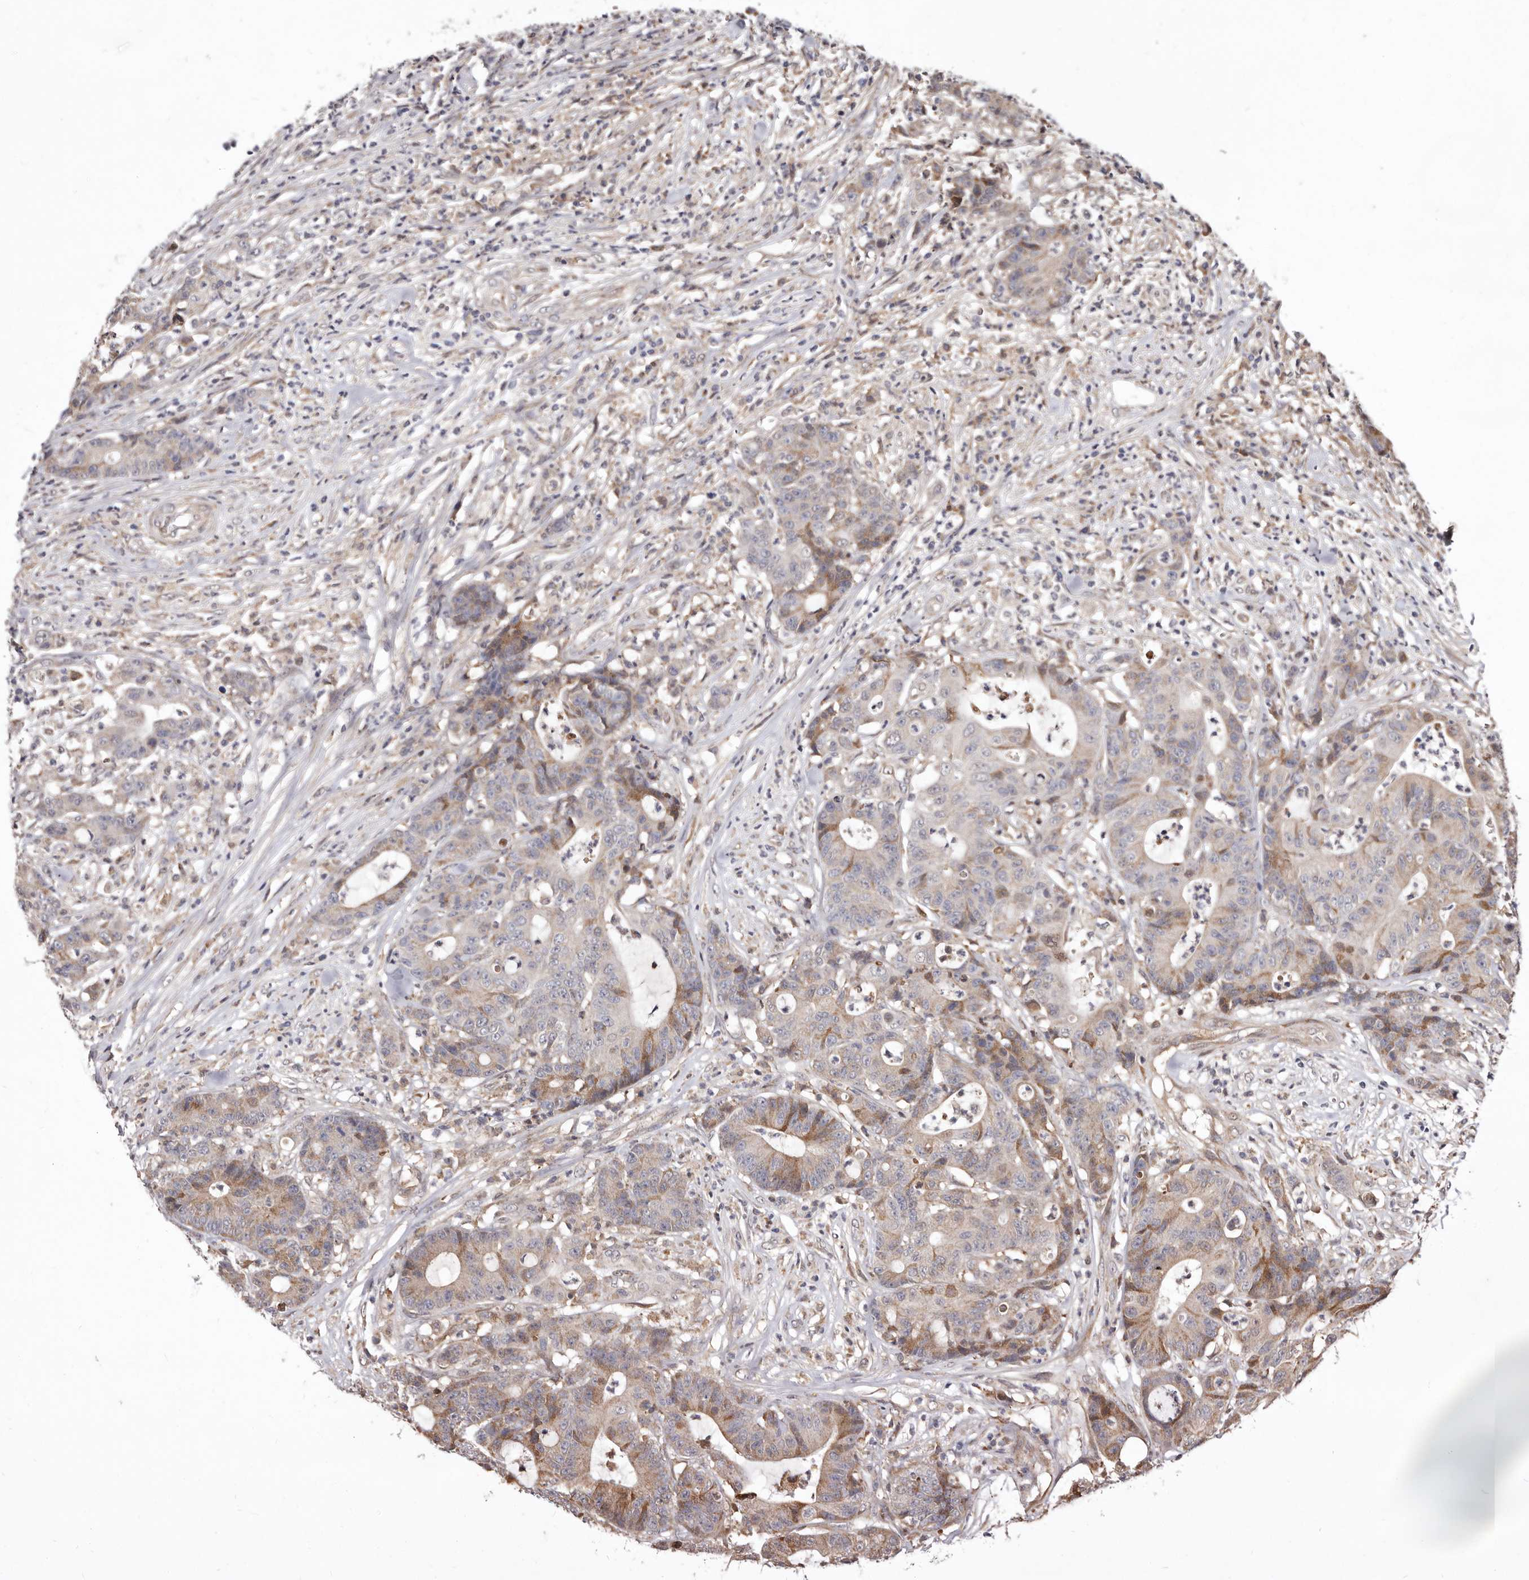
{"staining": {"intensity": "moderate", "quantity": "25%-75%", "location": "cytoplasmic/membranous"}, "tissue": "colorectal cancer", "cell_type": "Tumor cells", "image_type": "cancer", "snomed": [{"axis": "morphology", "description": "Adenocarcinoma, NOS"}, {"axis": "topography", "description": "Colon"}], "caption": "Protein expression analysis of human colorectal cancer (adenocarcinoma) reveals moderate cytoplasmic/membranous positivity in about 25%-75% of tumor cells. (brown staining indicates protein expression, while blue staining denotes nuclei).", "gene": "RRM2B", "patient": {"sex": "female", "age": 84}}